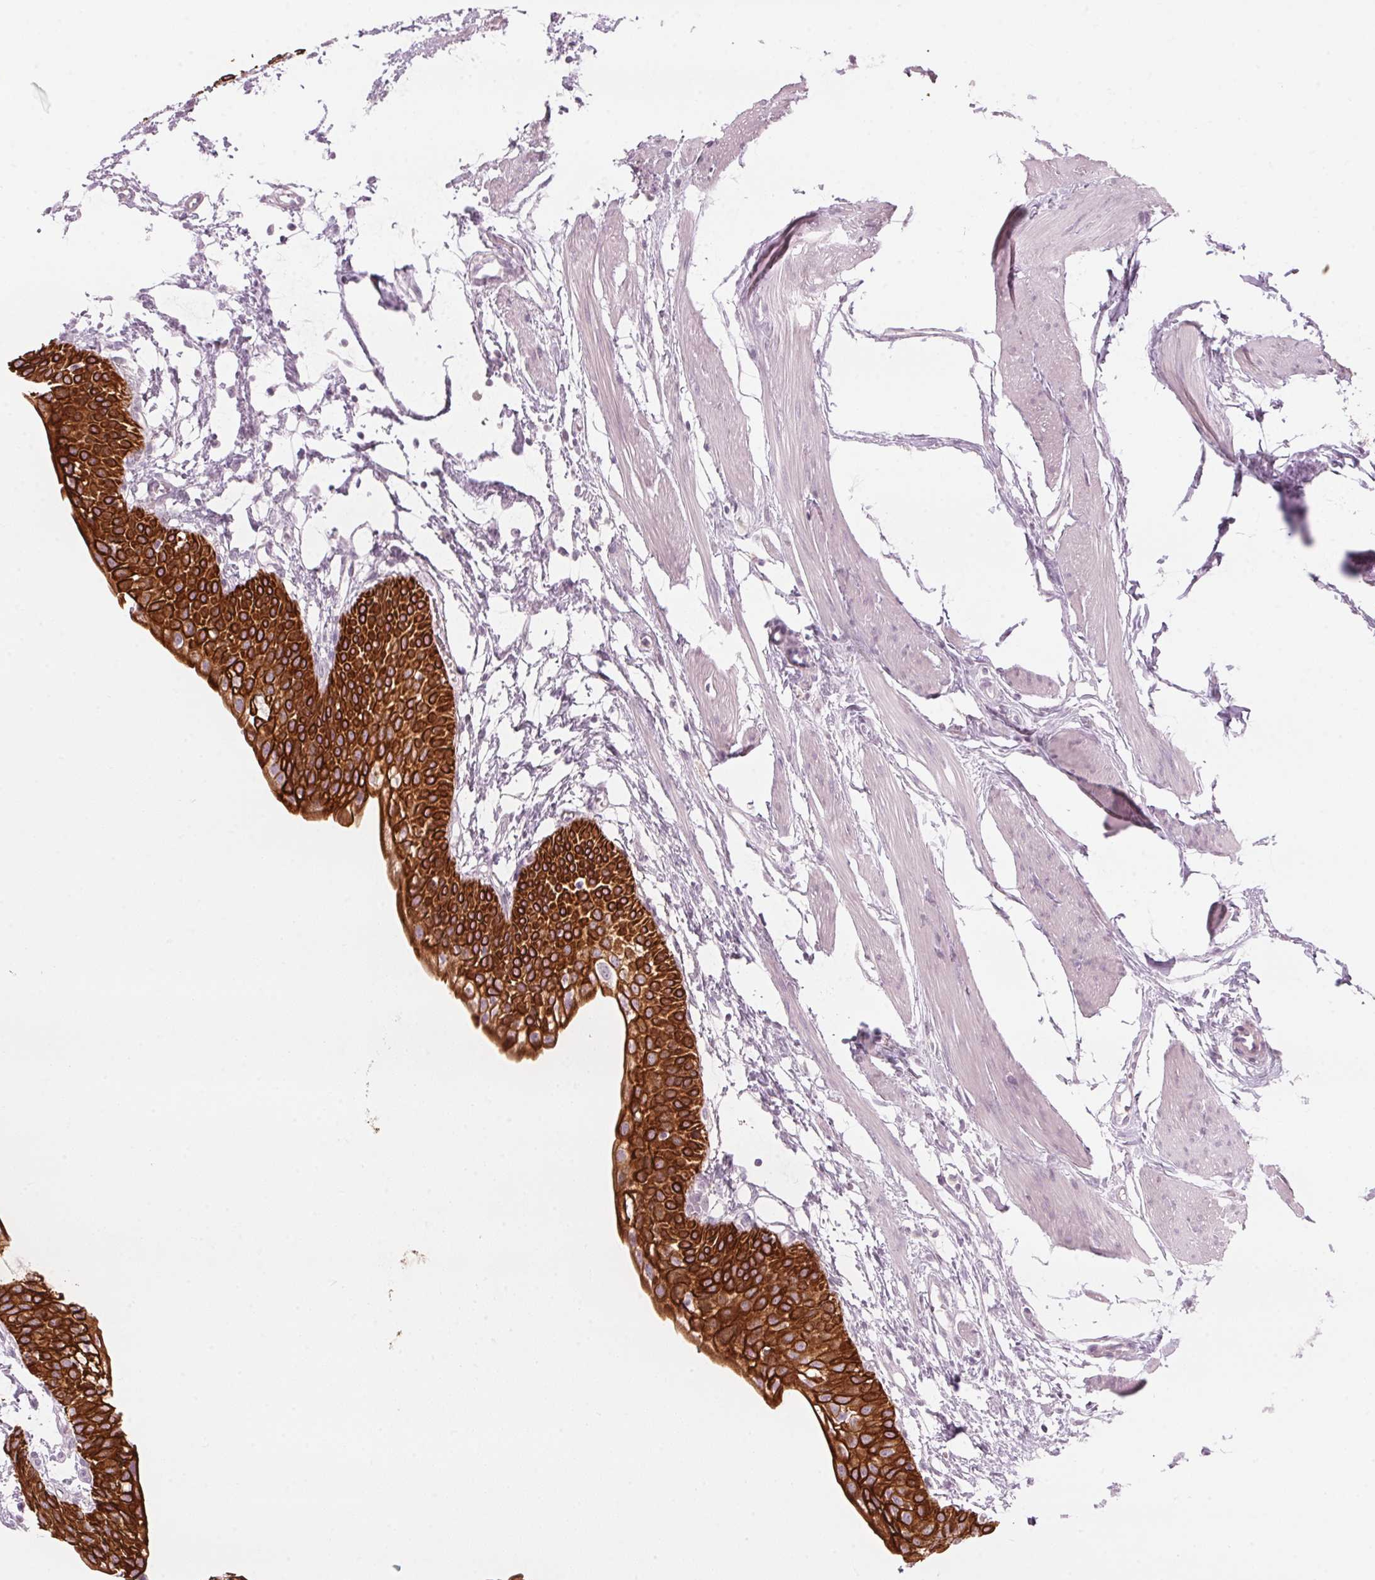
{"staining": {"intensity": "strong", "quantity": ">75%", "location": "cytoplasmic/membranous"}, "tissue": "urinary bladder", "cell_type": "Urothelial cells", "image_type": "normal", "snomed": [{"axis": "morphology", "description": "Normal tissue, NOS"}, {"axis": "topography", "description": "Urinary bladder"}, {"axis": "topography", "description": "Peripheral nerve tissue"}], "caption": "Unremarkable urinary bladder displays strong cytoplasmic/membranous positivity in about >75% of urothelial cells, visualized by immunohistochemistry. Using DAB (3,3'-diaminobenzidine) (brown) and hematoxylin (blue) stains, captured at high magnification using brightfield microscopy.", "gene": "SCTR", "patient": {"sex": "male", "age": 55}}